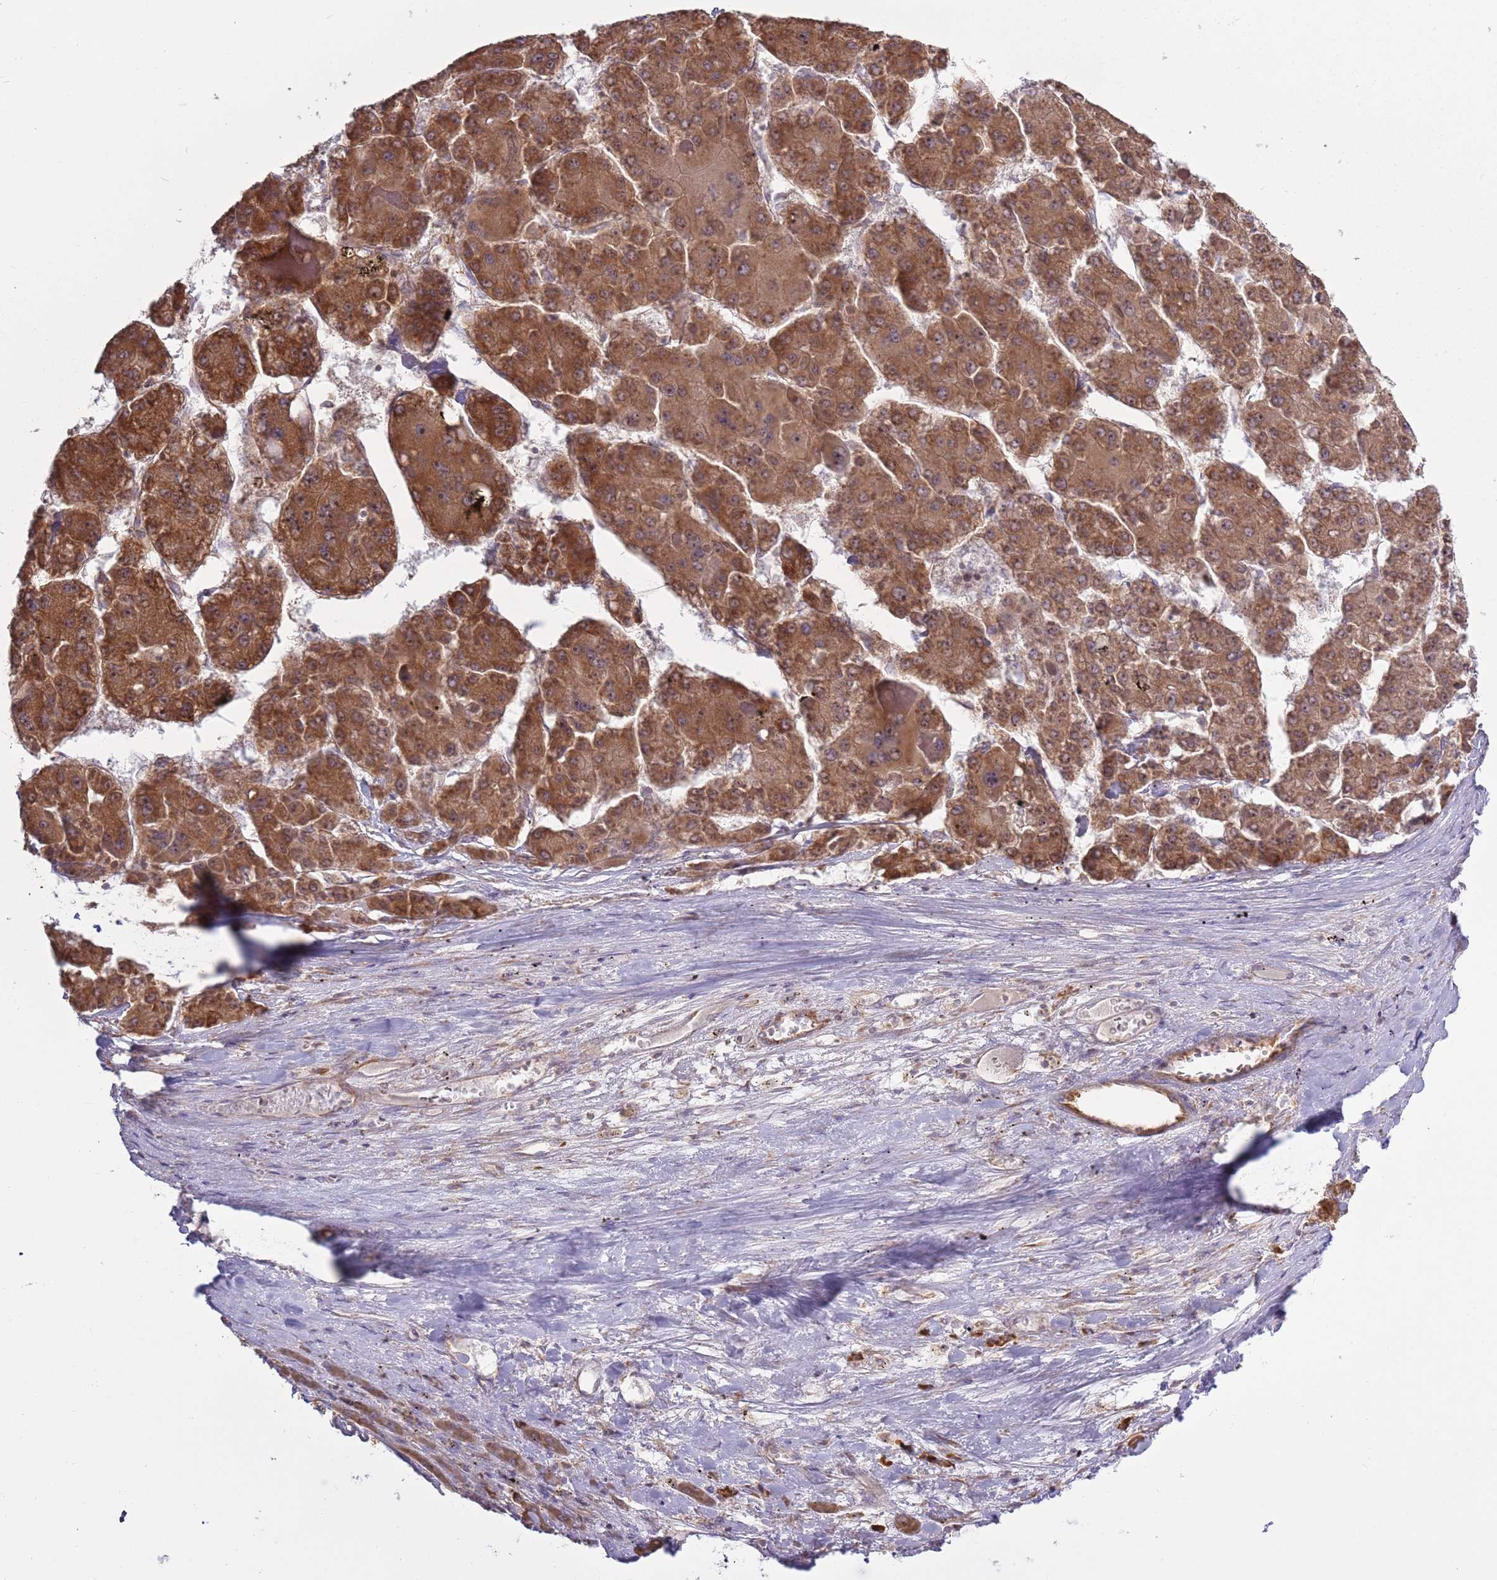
{"staining": {"intensity": "moderate", "quantity": ">75%", "location": "cytoplasmic/membranous,nuclear"}, "tissue": "liver cancer", "cell_type": "Tumor cells", "image_type": "cancer", "snomed": [{"axis": "morphology", "description": "Carcinoma, Hepatocellular, NOS"}, {"axis": "topography", "description": "Liver"}], "caption": "Hepatocellular carcinoma (liver) tissue exhibits moderate cytoplasmic/membranous and nuclear expression in about >75% of tumor cells", "gene": "RPL17-C18orf32", "patient": {"sex": "female", "age": 73}}